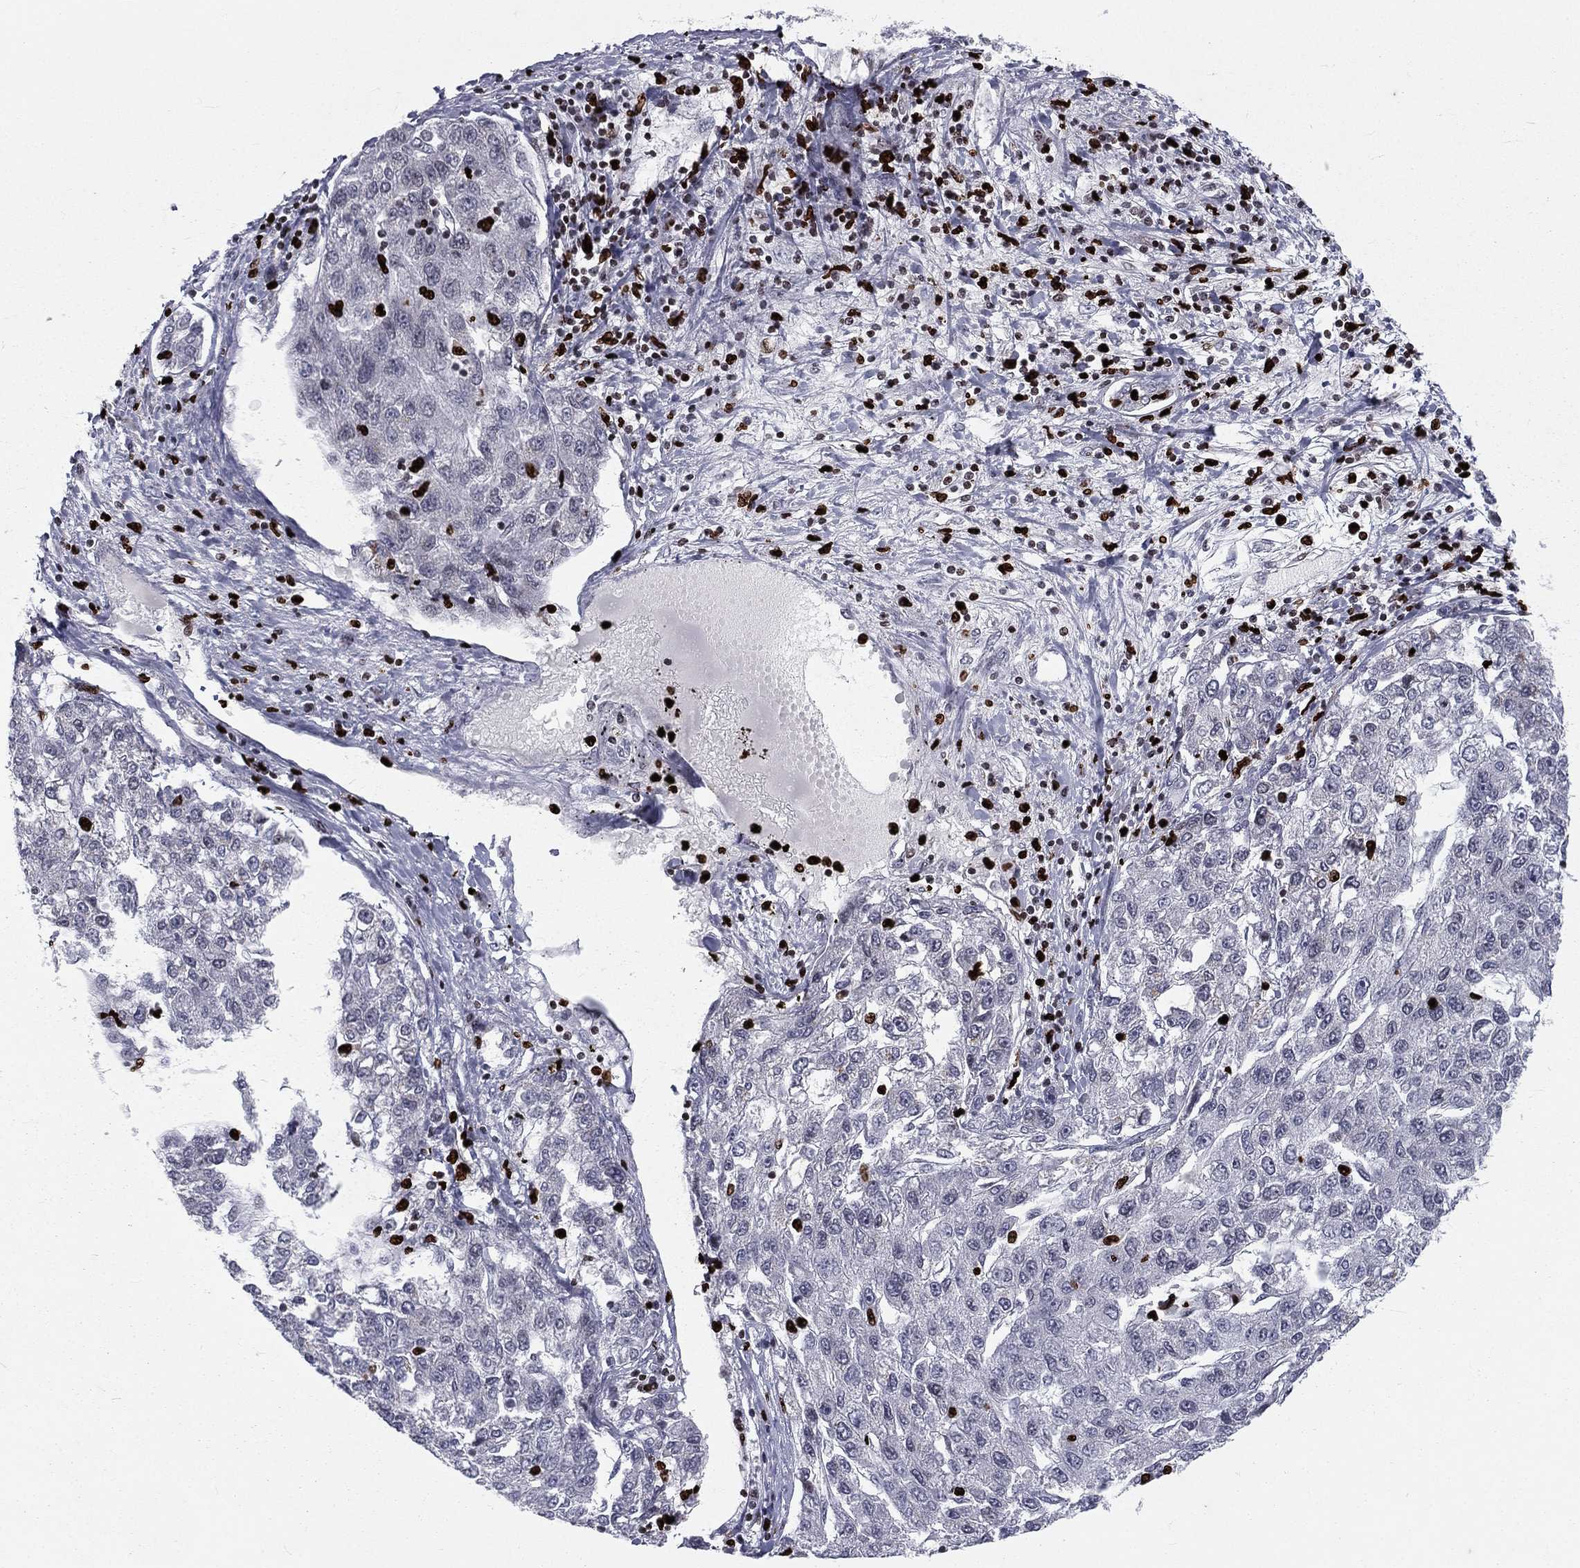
{"staining": {"intensity": "negative", "quantity": "none", "location": "none"}, "tissue": "liver cancer", "cell_type": "Tumor cells", "image_type": "cancer", "snomed": [{"axis": "morphology", "description": "Carcinoma, Hepatocellular, NOS"}, {"axis": "topography", "description": "Liver"}], "caption": "Tumor cells show no significant protein expression in liver hepatocellular carcinoma.", "gene": "MNDA", "patient": {"sex": "male", "age": 56}}